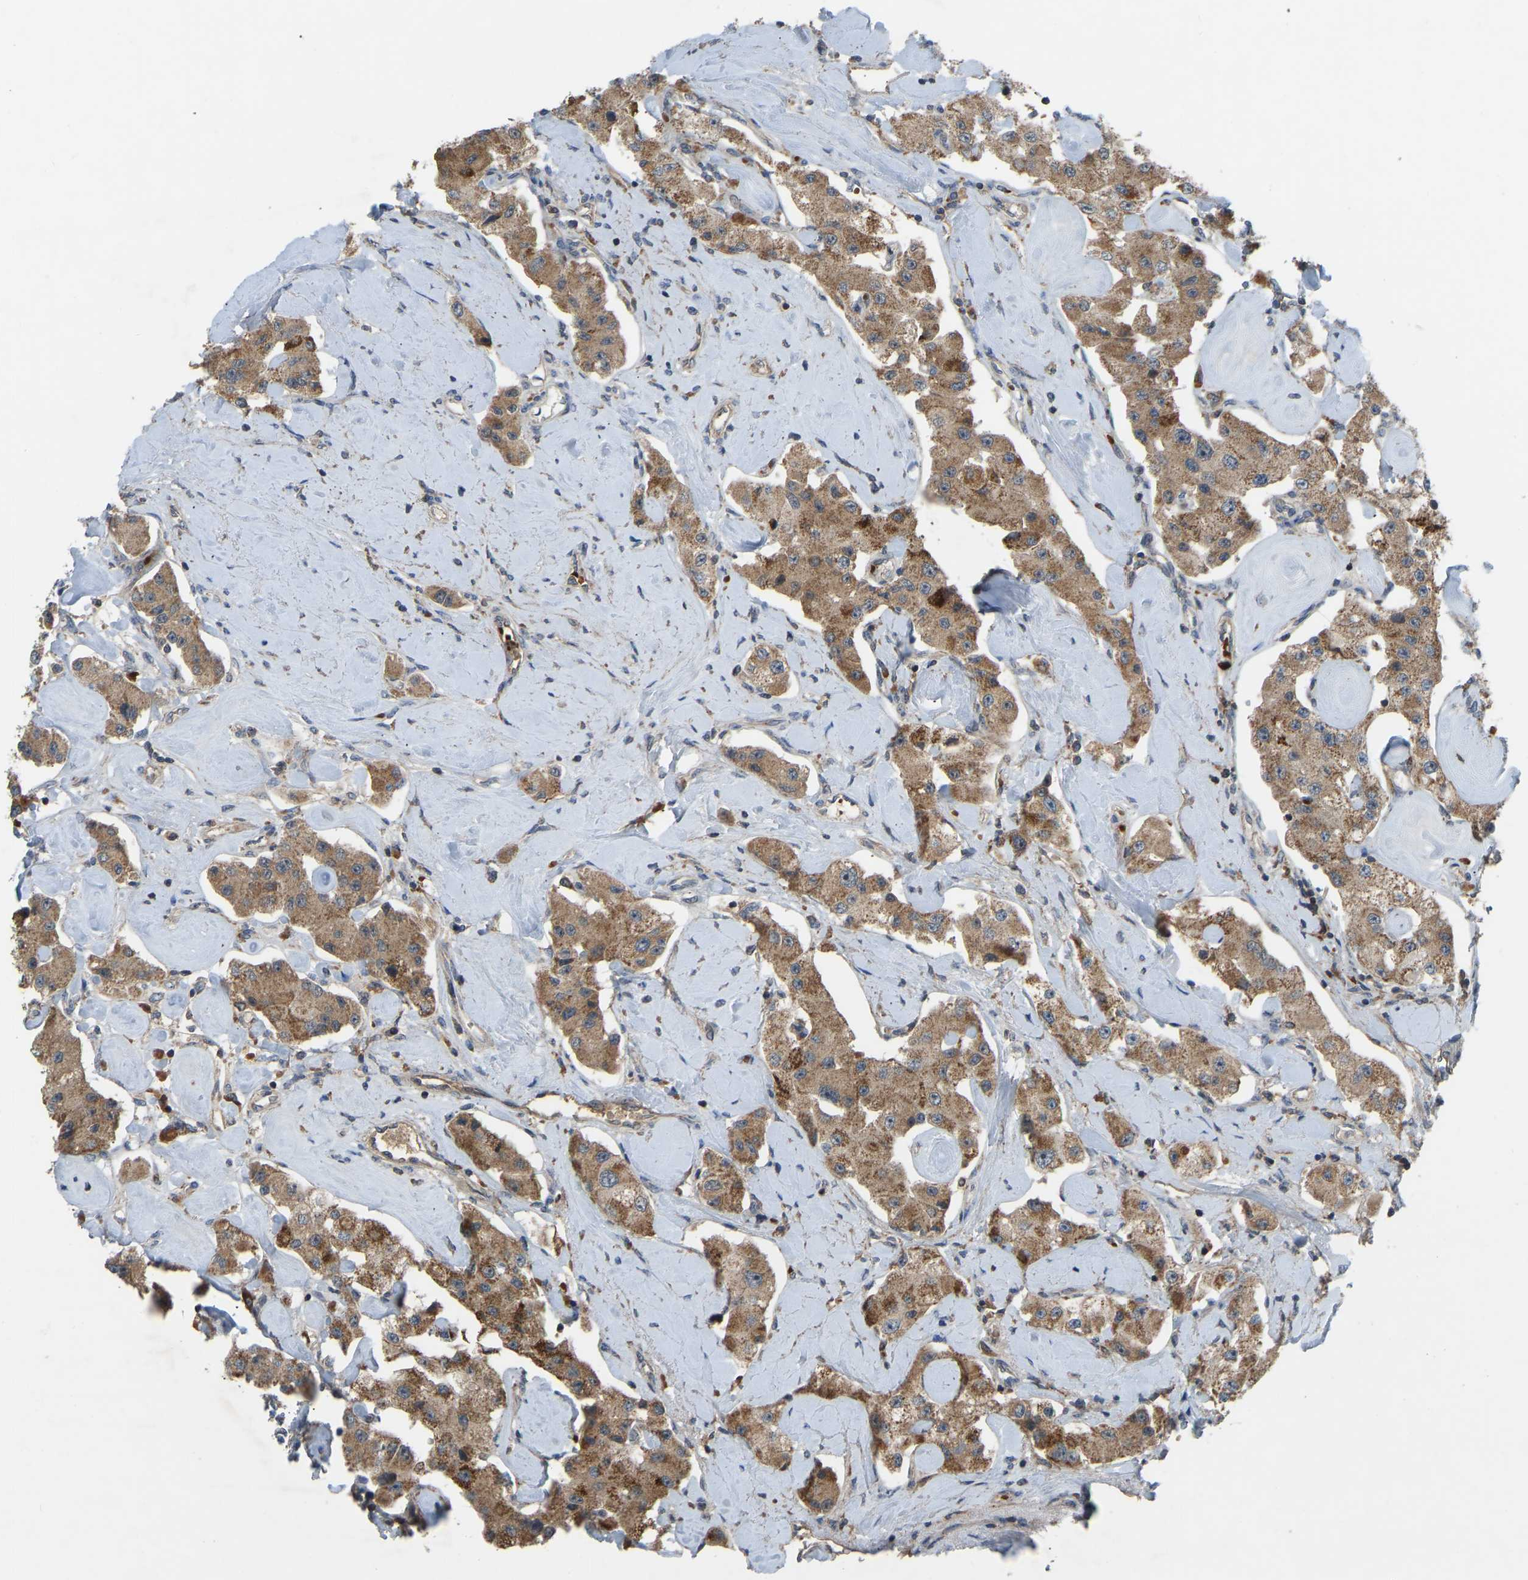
{"staining": {"intensity": "moderate", "quantity": ">75%", "location": "cytoplasmic/membranous"}, "tissue": "carcinoid", "cell_type": "Tumor cells", "image_type": "cancer", "snomed": [{"axis": "morphology", "description": "Carcinoid, malignant, NOS"}, {"axis": "topography", "description": "Pancreas"}], "caption": "Moderate cytoplasmic/membranous positivity for a protein is seen in approximately >75% of tumor cells of carcinoid using immunohistochemistry.", "gene": "ZNF71", "patient": {"sex": "male", "age": 41}}